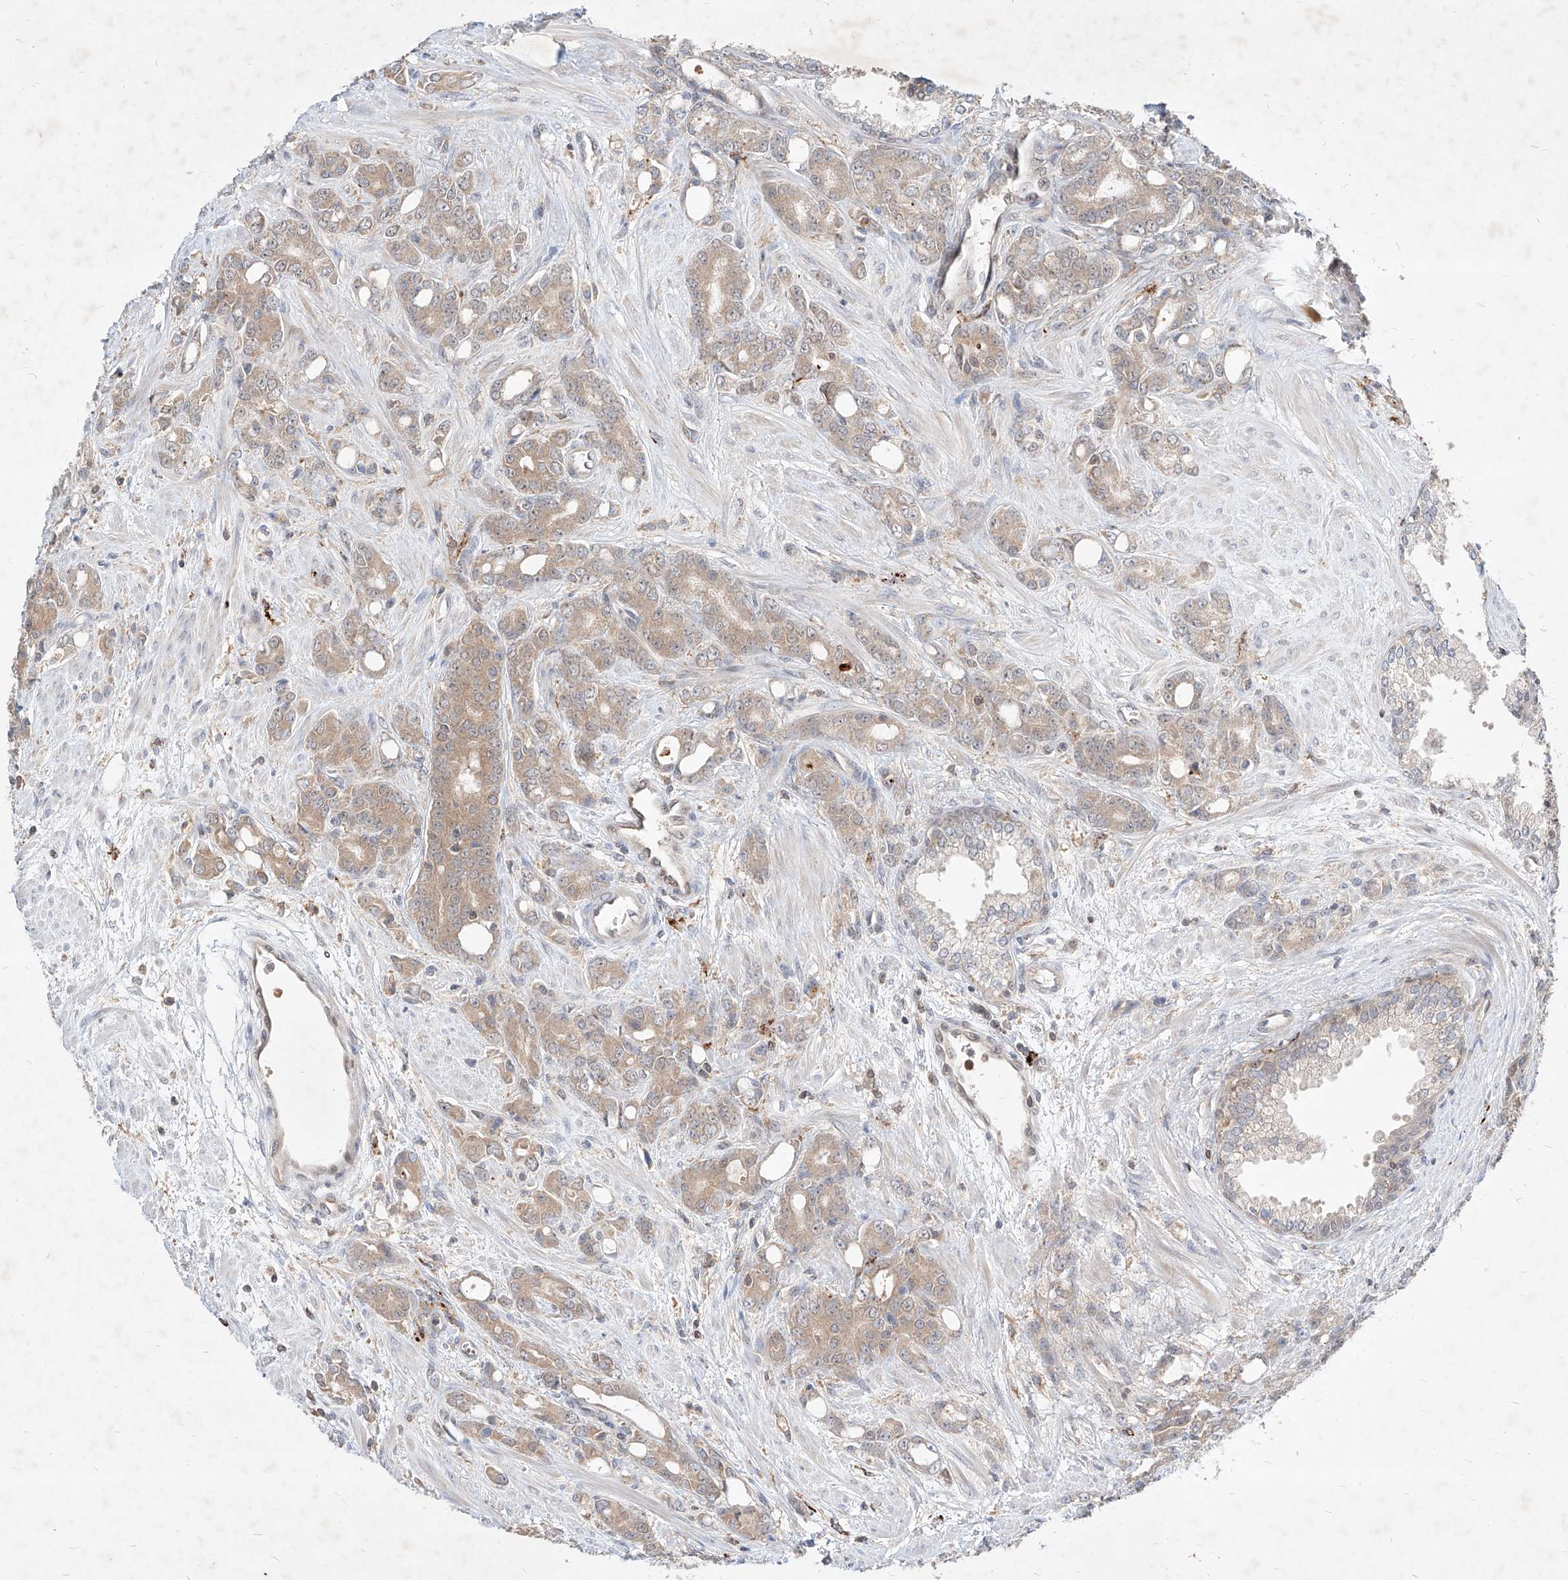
{"staining": {"intensity": "weak", "quantity": ">75%", "location": "cytoplasmic/membranous"}, "tissue": "prostate cancer", "cell_type": "Tumor cells", "image_type": "cancer", "snomed": [{"axis": "morphology", "description": "Adenocarcinoma, High grade"}, {"axis": "topography", "description": "Prostate"}], "caption": "Protein expression analysis of prostate high-grade adenocarcinoma exhibits weak cytoplasmic/membranous expression in approximately >75% of tumor cells.", "gene": "TSNAX", "patient": {"sex": "male", "age": 62}}